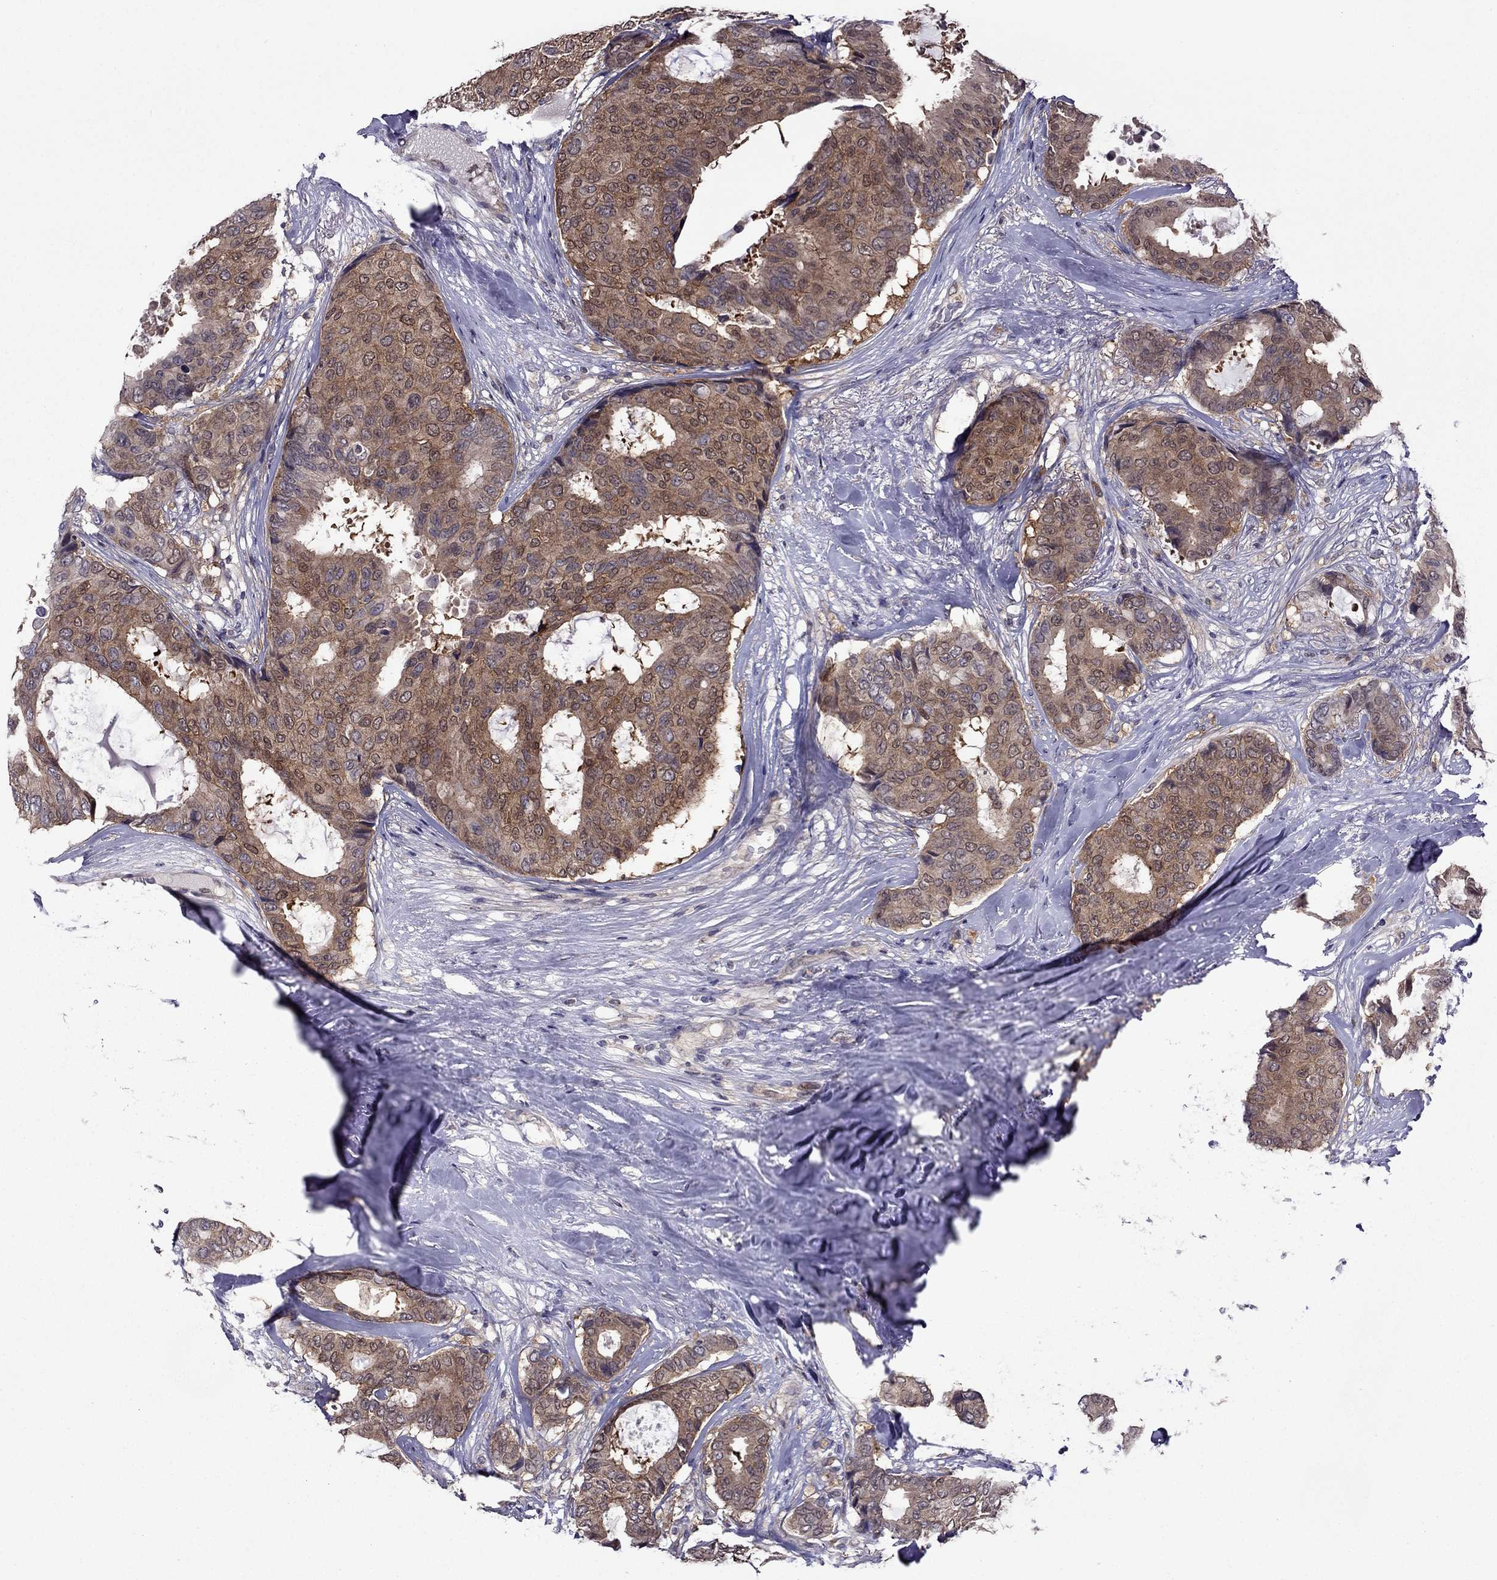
{"staining": {"intensity": "moderate", "quantity": ">75%", "location": "cytoplasmic/membranous"}, "tissue": "breast cancer", "cell_type": "Tumor cells", "image_type": "cancer", "snomed": [{"axis": "morphology", "description": "Duct carcinoma"}, {"axis": "topography", "description": "Breast"}], "caption": "About >75% of tumor cells in invasive ductal carcinoma (breast) show moderate cytoplasmic/membranous protein staining as visualized by brown immunohistochemical staining.", "gene": "CDK5", "patient": {"sex": "female", "age": 75}}